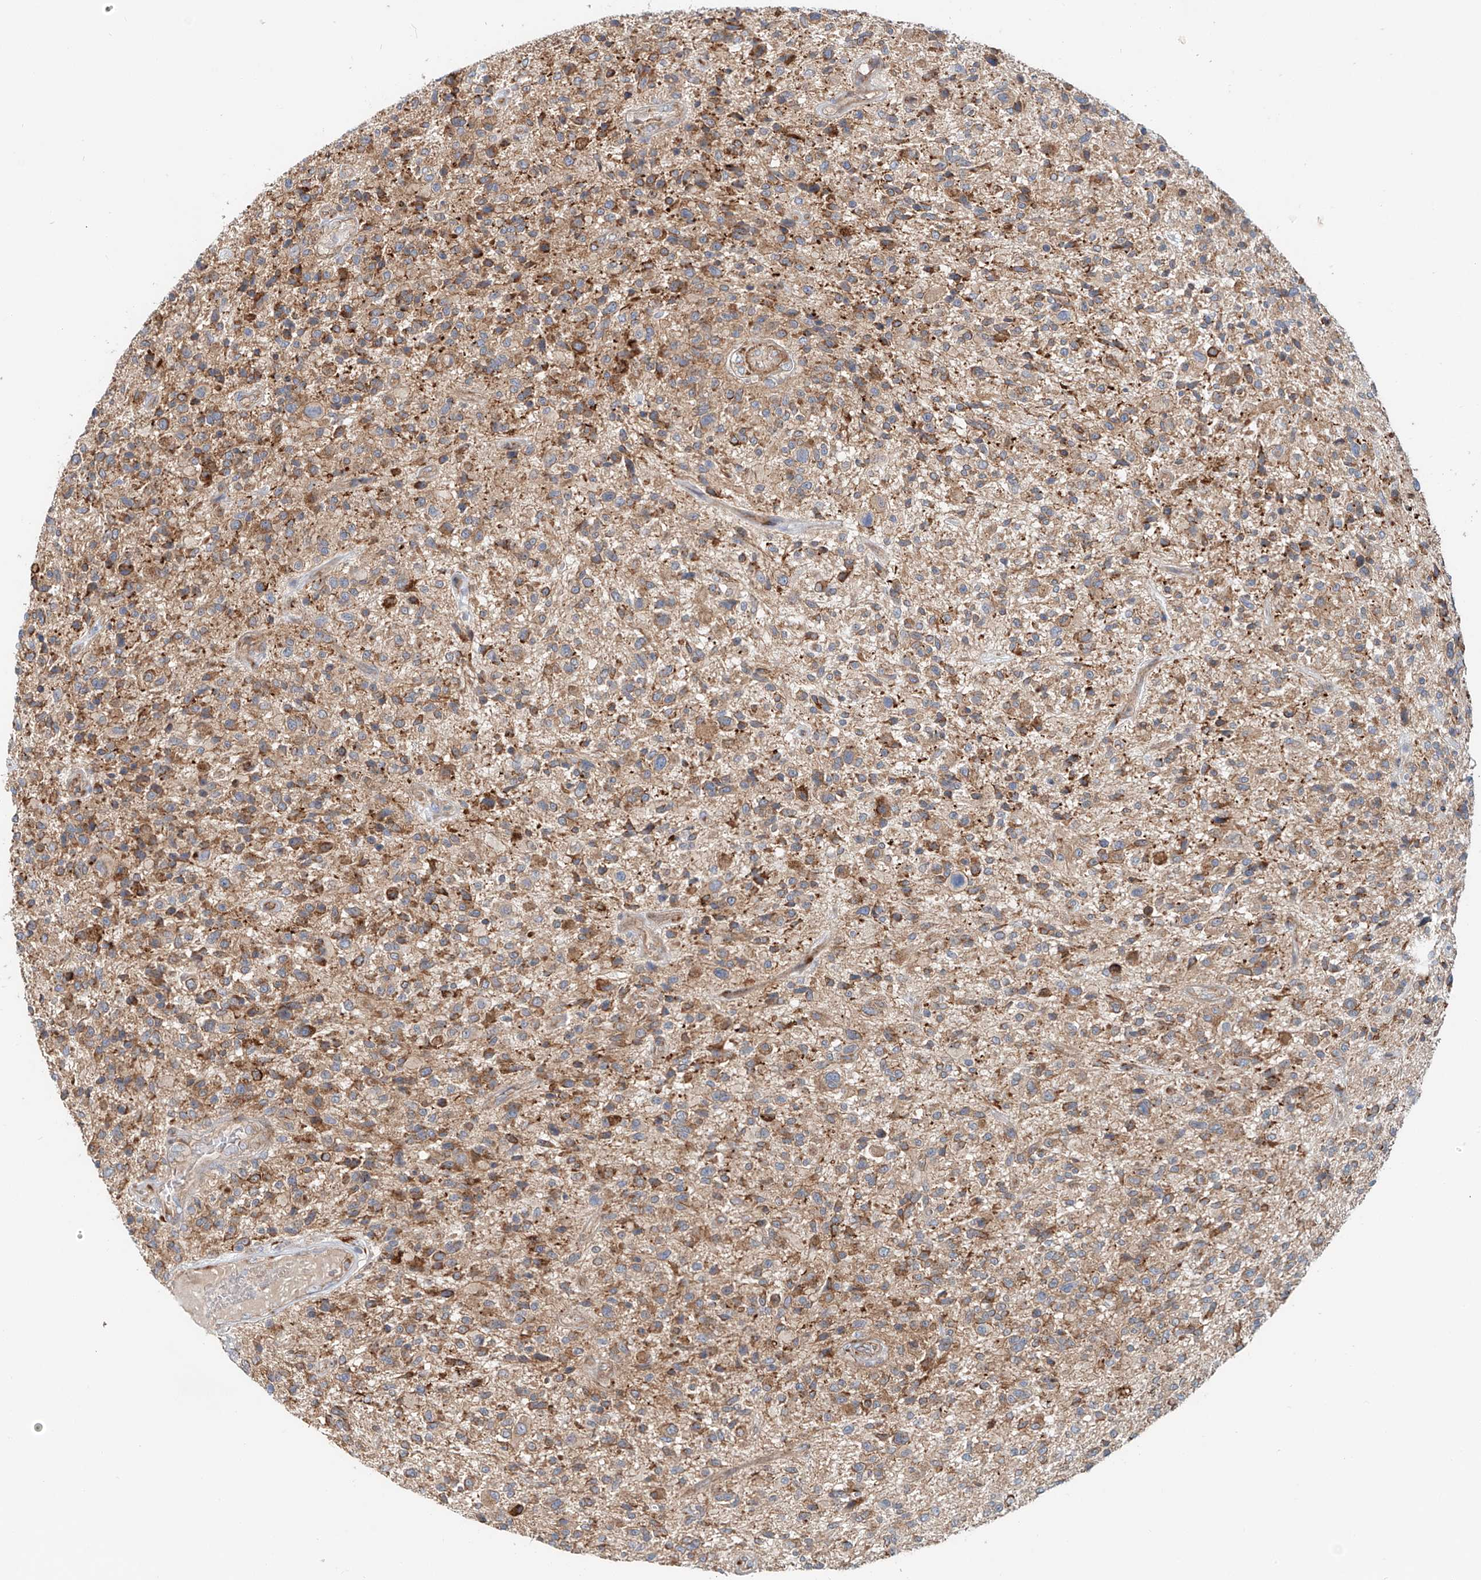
{"staining": {"intensity": "moderate", "quantity": "25%-75%", "location": "cytoplasmic/membranous"}, "tissue": "glioma", "cell_type": "Tumor cells", "image_type": "cancer", "snomed": [{"axis": "morphology", "description": "Glioma, malignant, High grade"}, {"axis": "topography", "description": "Brain"}], "caption": "Immunohistochemistry (DAB (3,3'-diaminobenzidine)) staining of glioma reveals moderate cytoplasmic/membranous protein positivity in about 25%-75% of tumor cells.", "gene": "SNAP29", "patient": {"sex": "male", "age": 47}}